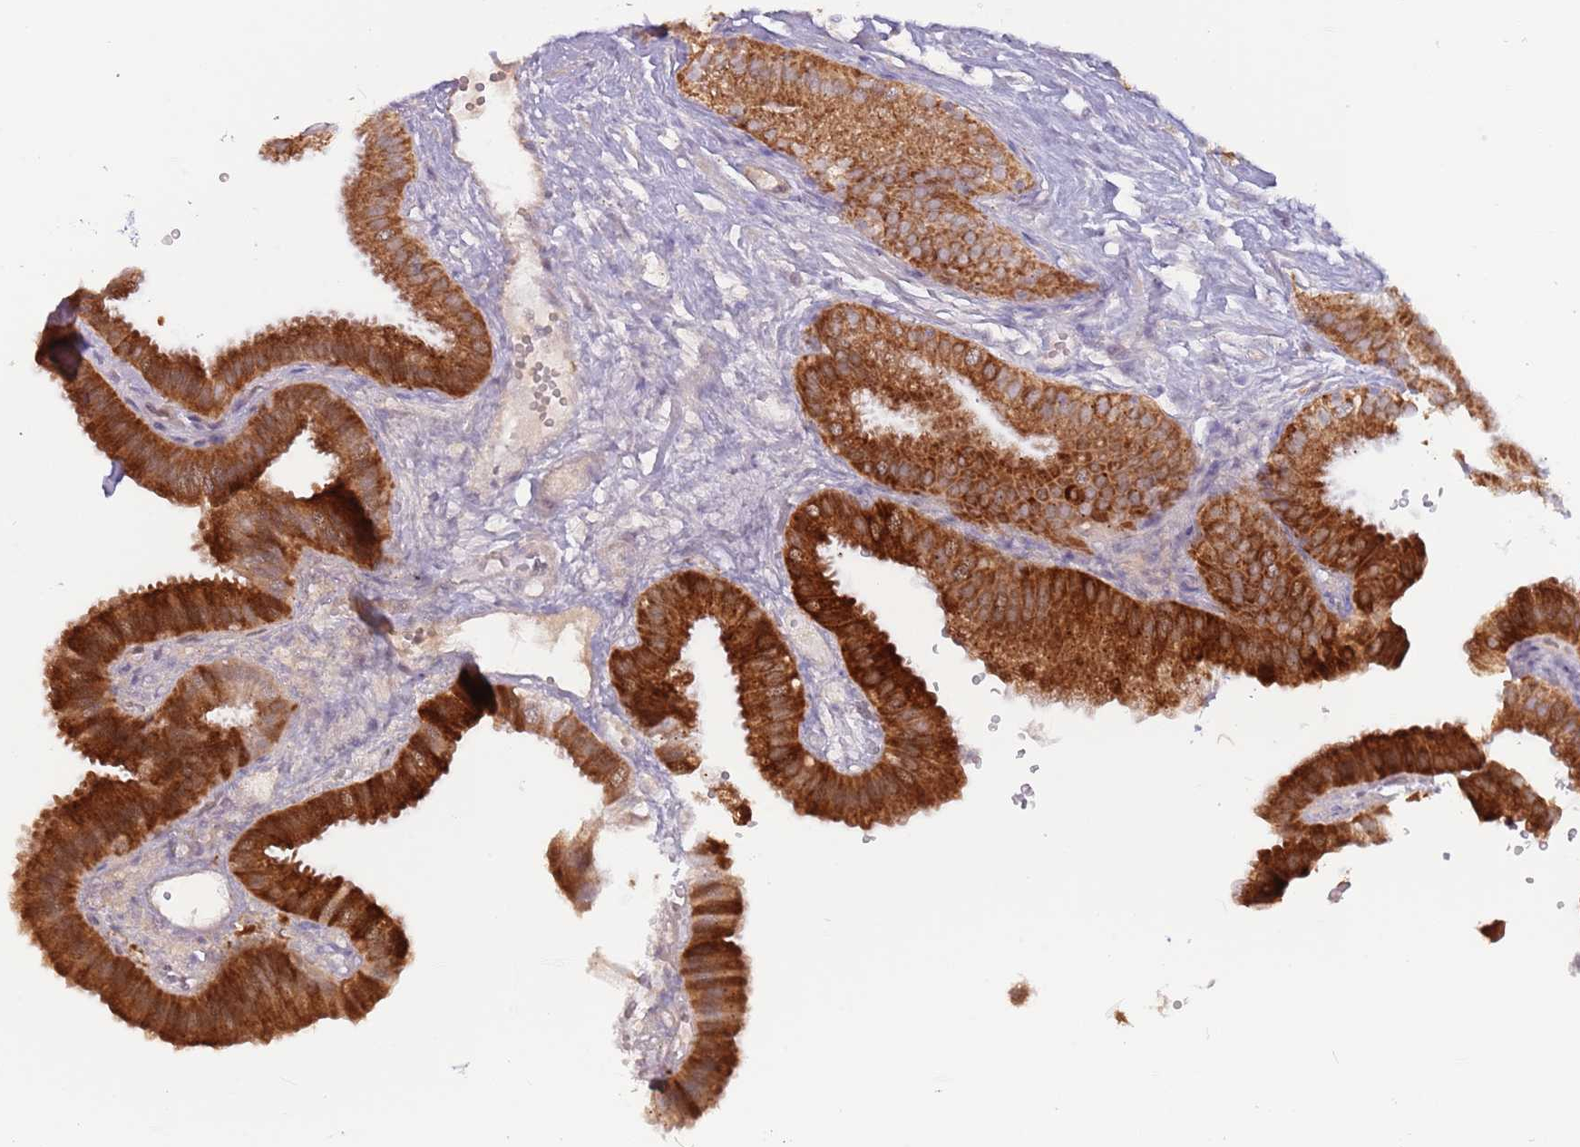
{"staining": {"intensity": "strong", "quantity": ">75%", "location": "cytoplasmic/membranous"}, "tissue": "gallbladder", "cell_type": "Glandular cells", "image_type": "normal", "snomed": [{"axis": "morphology", "description": "Normal tissue, NOS"}, {"axis": "topography", "description": "Gallbladder"}], "caption": "Human gallbladder stained with a protein marker shows strong staining in glandular cells.", "gene": "LDHD", "patient": {"sex": "female", "age": 61}}